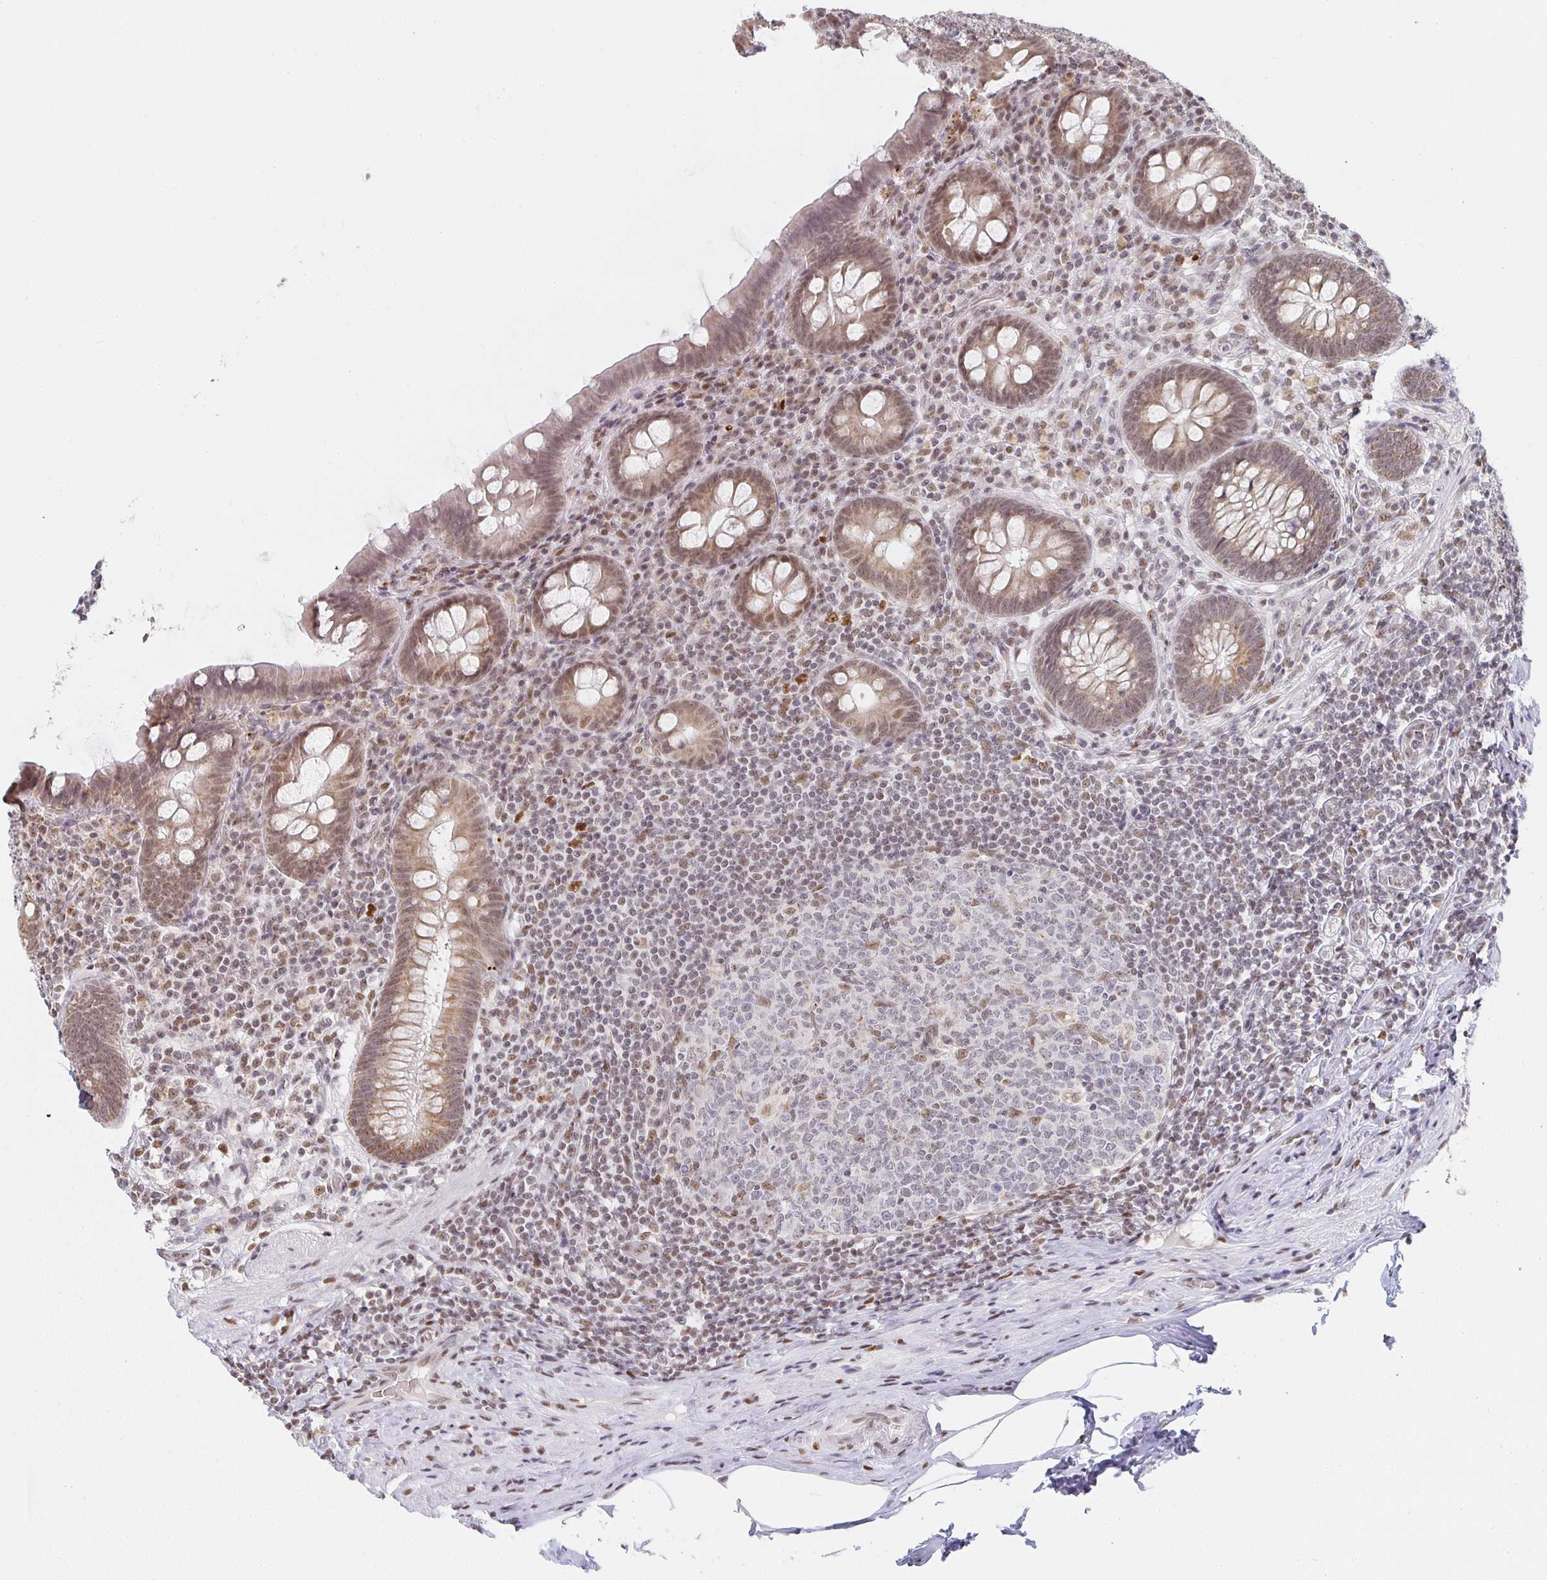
{"staining": {"intensity": "moderate", "quantity": ">75%", "location": "cytoplasmic/membranous,nuclear"}, "tissue": "appendix", "cell_type": "Glandular cells", "image_type": "normal", "snomed": [{"axis": "morphology", "description": "Normal tissue, NOS"}, {"axis": "topography", "description": "Appendix"}], "caption": "IHC histopathology image of benign appendix stained for a protein (brown), which displays medium levels of moderate cytoplasmic/membranous,nuclear staining in about >75% of glandular cells.", "gene": "SMARCA2", "patient": {"sex": "male", "age": 71}}